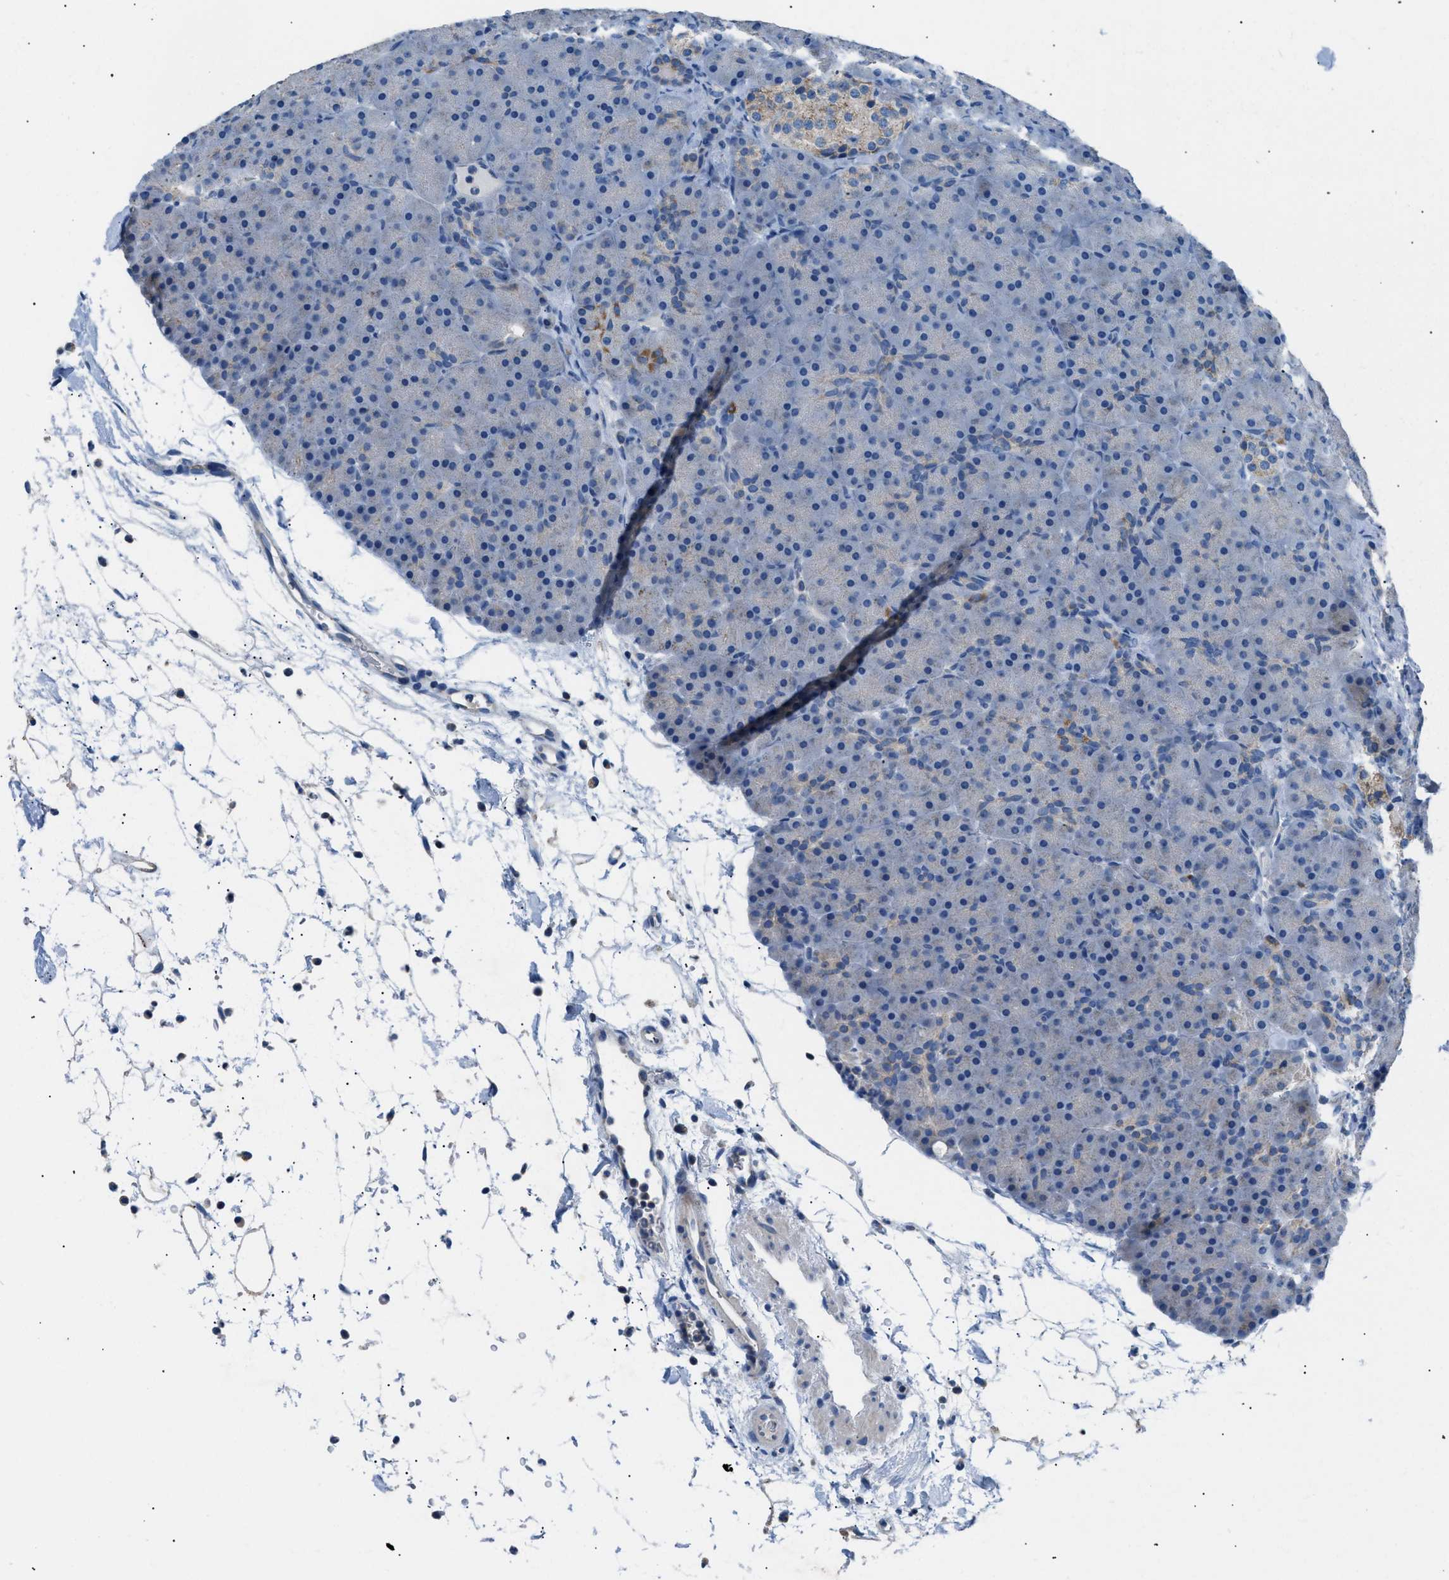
{"staining": {"intensity": "weak", "quantity": "<25%", "location": "cytoplasmic/membranous"}, "tissue": "pancreas", "cell_type": "Exocrine glandular cells", "image_type": "normal", "snomed": [{"axis": "morphology", "description": "Normal tissue, NOS"}, {"axis": "topography", "description": "Pancreas"}], "caption": "The micrograph displays no significant expression in exocrine glandular cells of pancreas. (DAB (3,3'-diaminobenzidine) IHC with hematoxylin counter stain).", "gene": "ILDR1", "patient": {"sex": "male", "age": 66}}